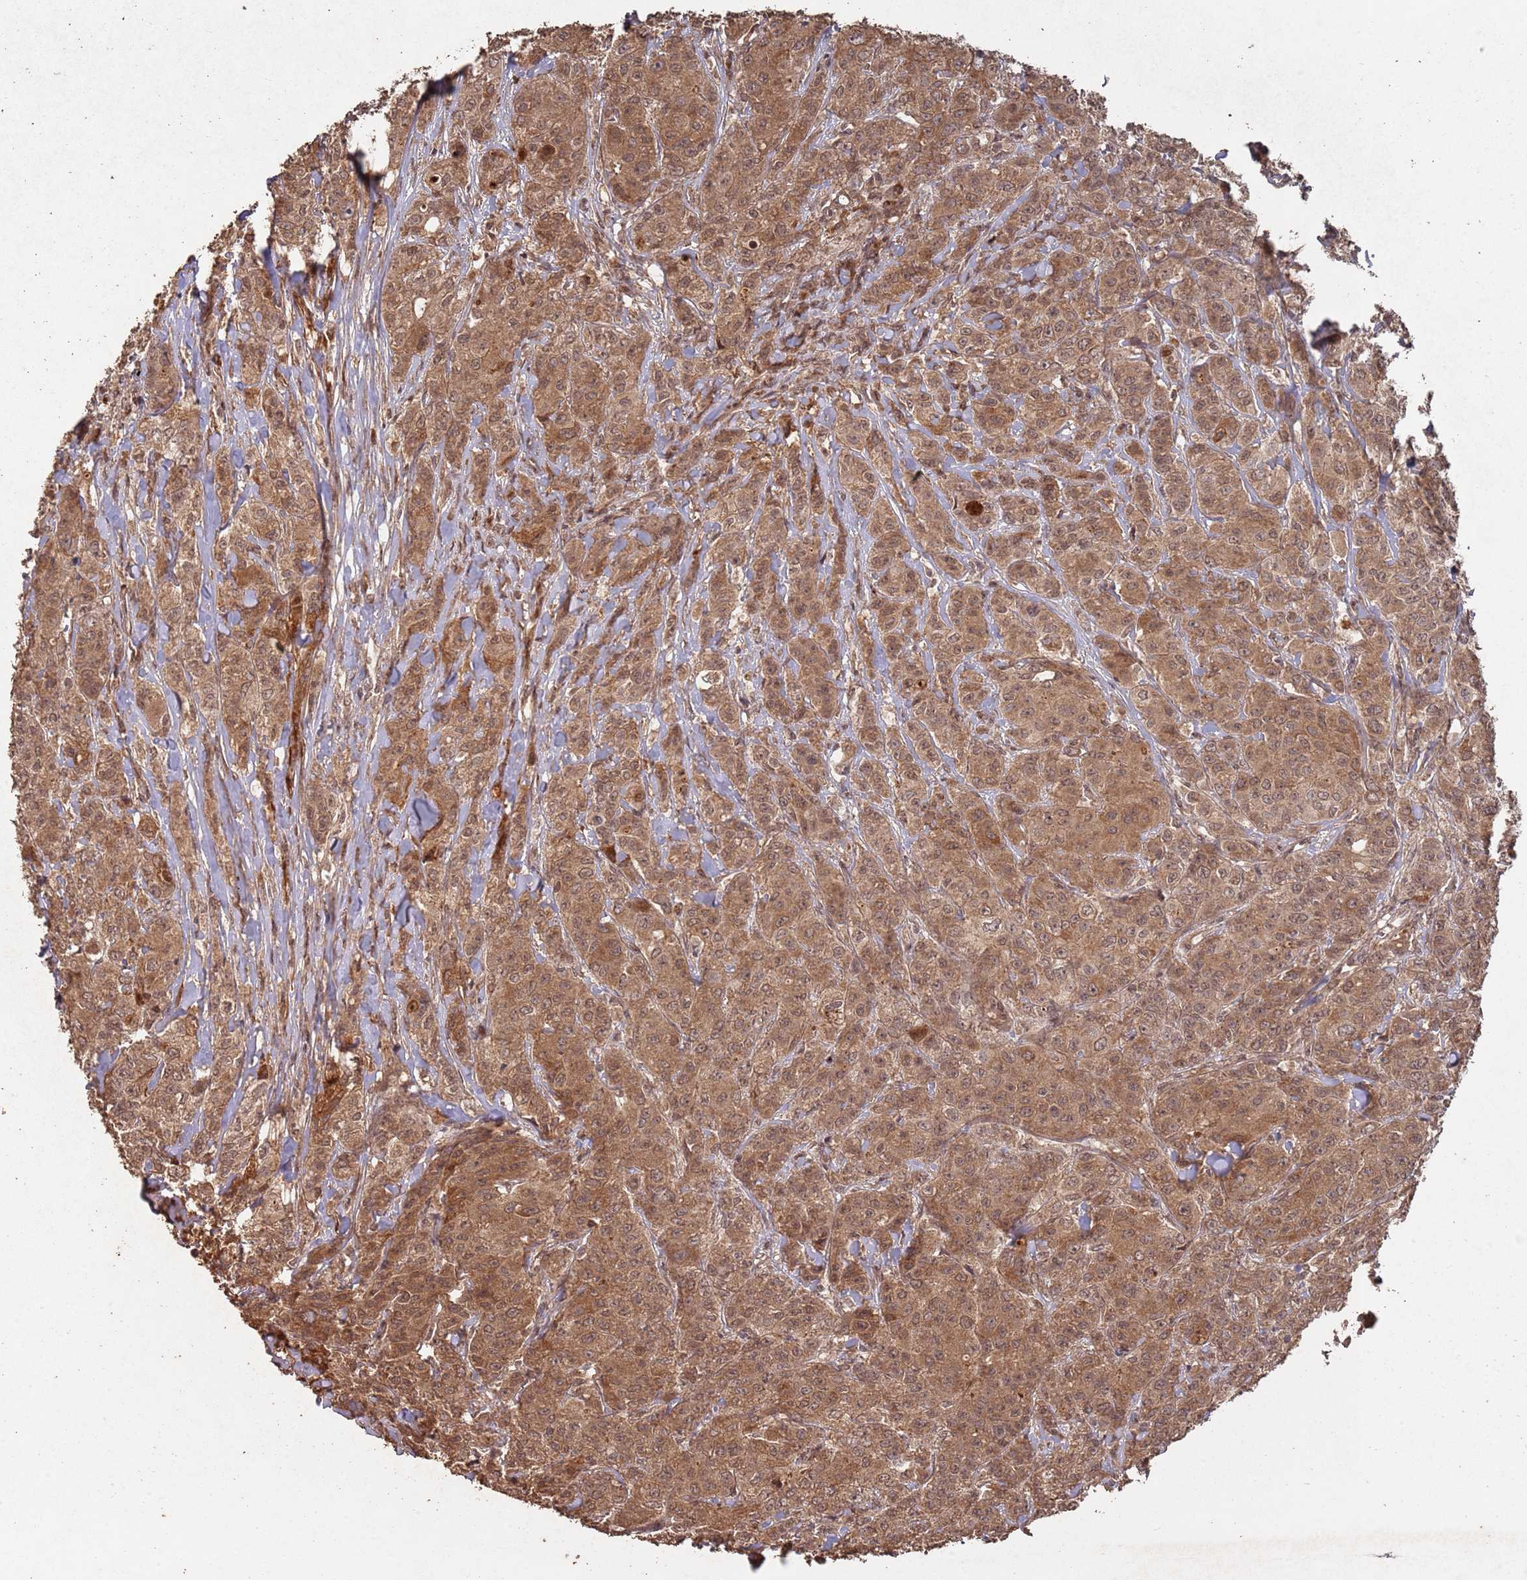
{"staining": {"intensity": "moderate", "quantity": ">75%", "location": "cytoplasmic/membranous,nuclear"}, "tissue": "breast cancer", "cell_type": "Tumor cells", "image_type": "cancer", "snomed": [{"axis": "morphology", "description": "Duct carcinoma"}, {"axis": "topography", "description": "Breast"}], "caption": "A high-resolution photomicrograph shows immunohistochemistry staining of breast cancer, which exhibits moderate cytoplasmic/membranous and nuclear staining in approximately >75% of tumor cells.", "gene": "FRAT1", "patient": {"sex": "female", "age": 43}}